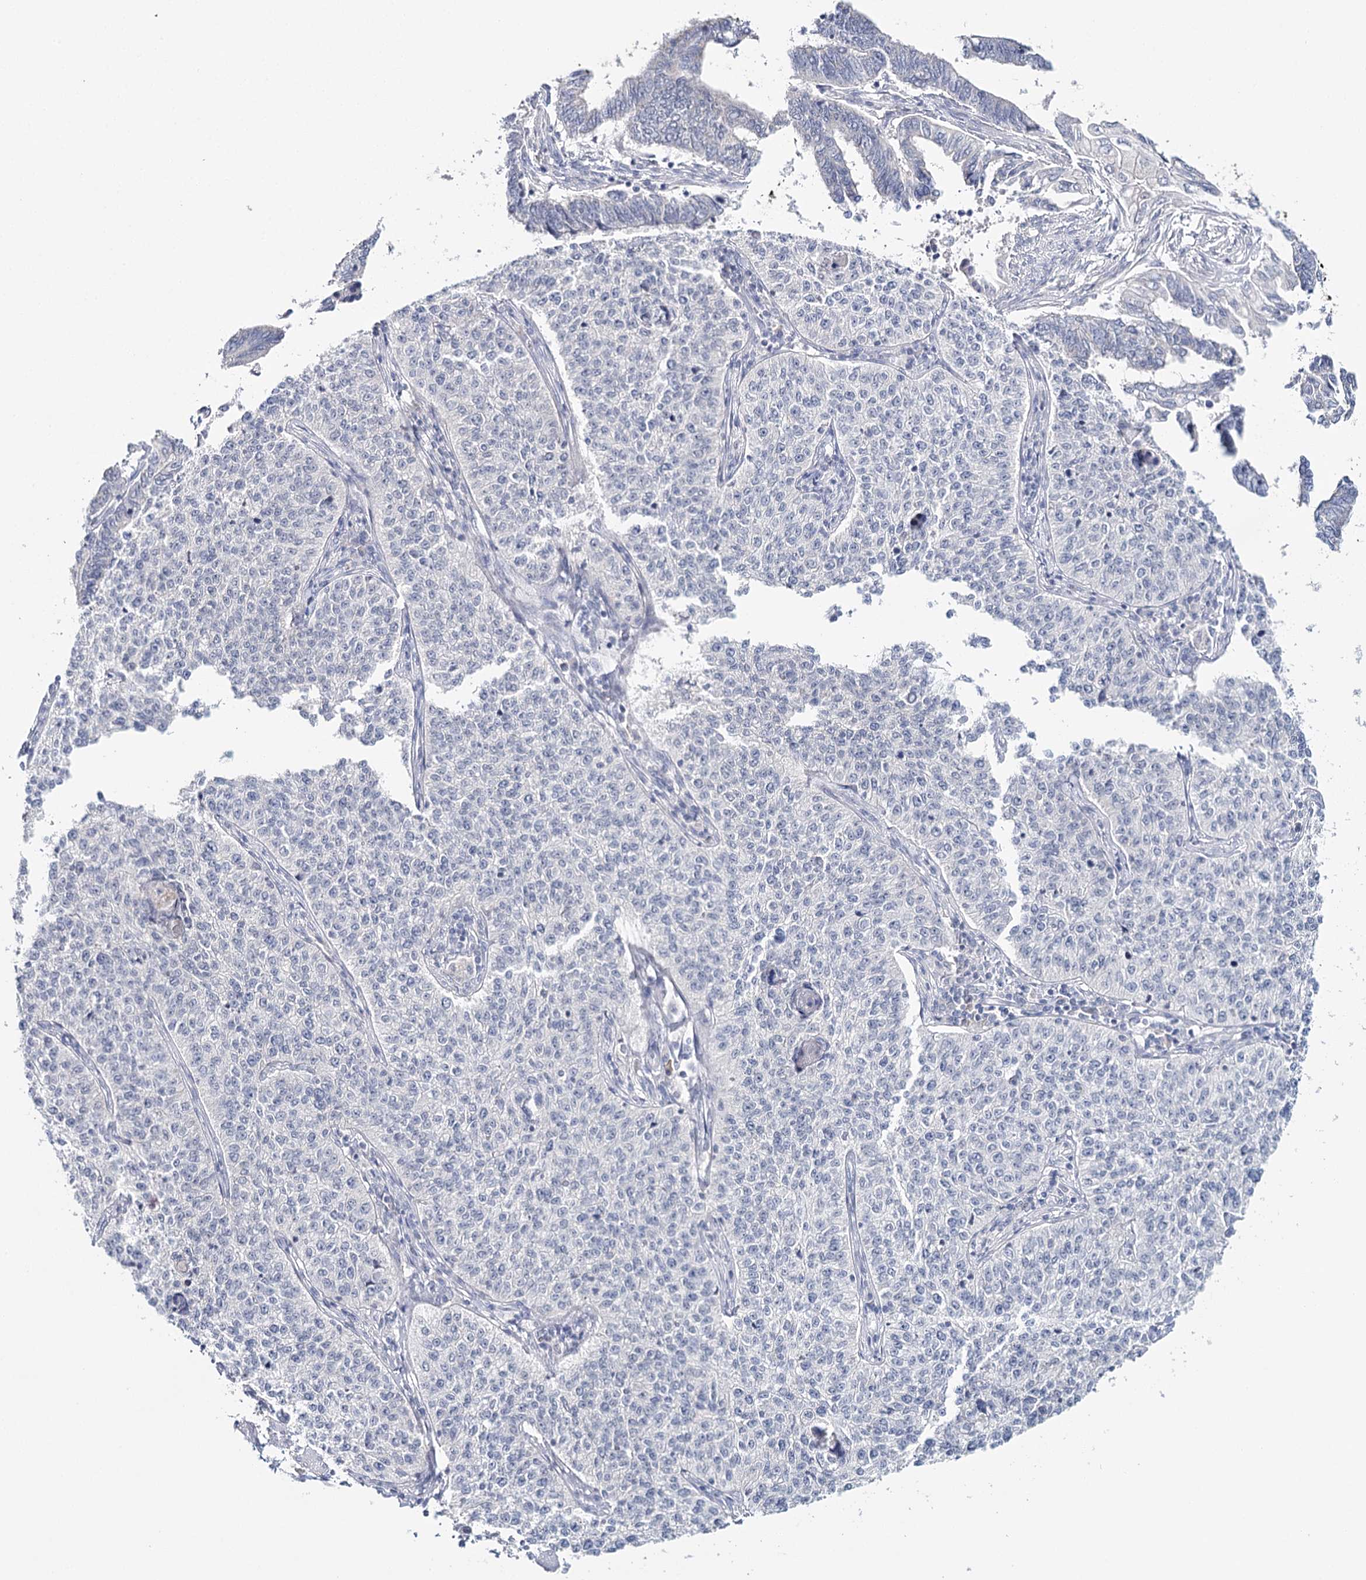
{"staining": {"intensity": "negative", "quantity": "none", "location": "none"}, "tissue": "cervical cancer", "cell_type": "Tumor cells", "image_type": "cancer", "snomed": [{"axis": "morphology", "description": "Squamous cell carcinoma, NOS"}, {"axis": "topography", "description": "Cervix"}], "caption": "The IHC photomicrograph has no significant staining in tumor cells of cervical squamous cell carcinoma tissue. Nuclei are stained in blue.", "gene": "TP53", "patient": {"sex": "female", "age": 35}}